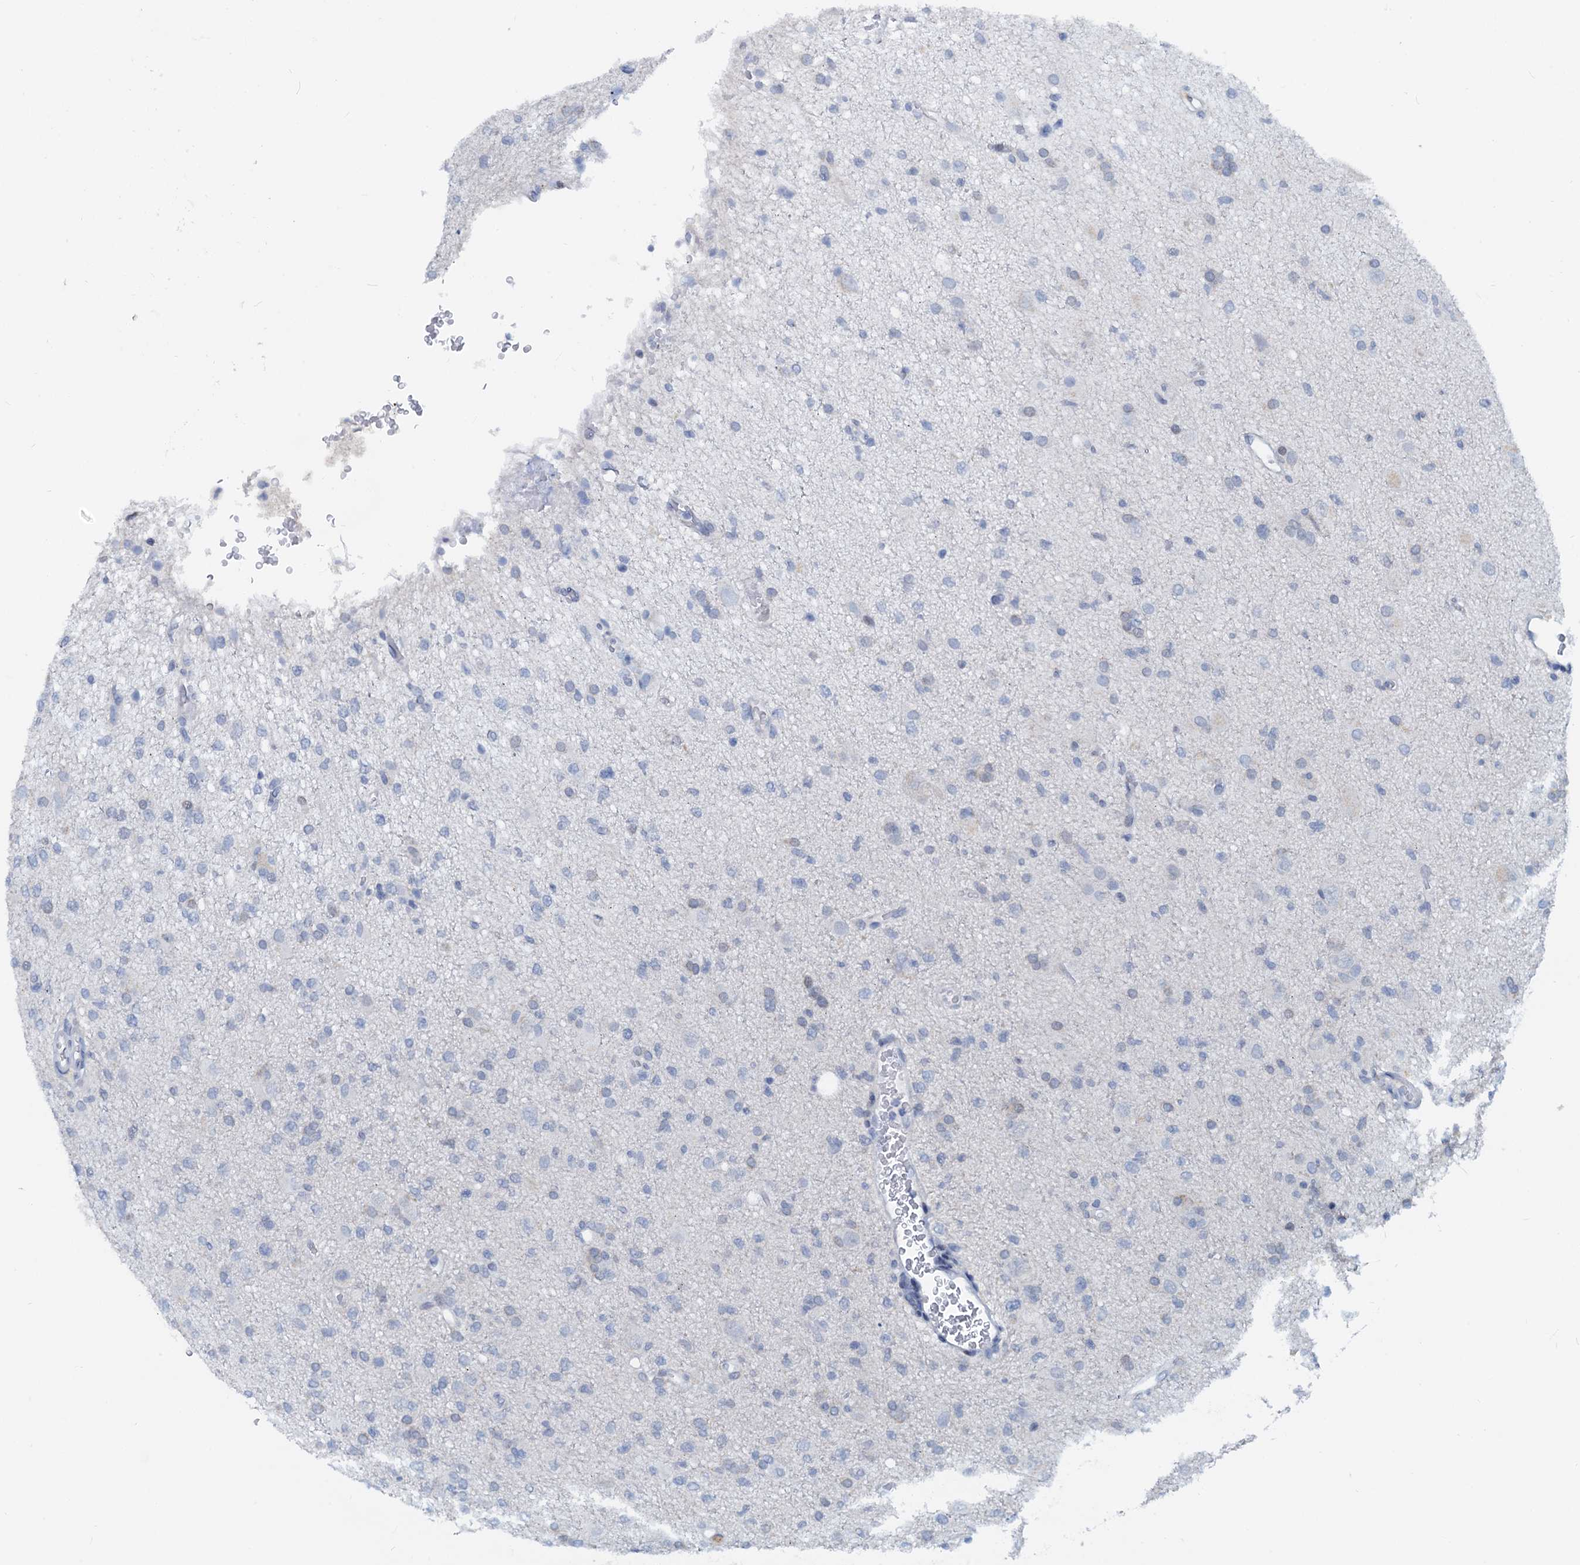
{"staining": {"intensity": "negative", "quantity": "none", "location": "none"}, "tissue": "glioma", "cell_type": "Tumor cells", "image_type": "cancer", "snomed": [{"axis": "morphology", "description": "Glioma, malignant, High grade"}, {"axis": "topography", "description": "Brain"}], "caption": "Tumor cells show no significant protein positivity in glioma.", "gene": "PTGES3", "patient": {"sex": "female", "age": 57}}